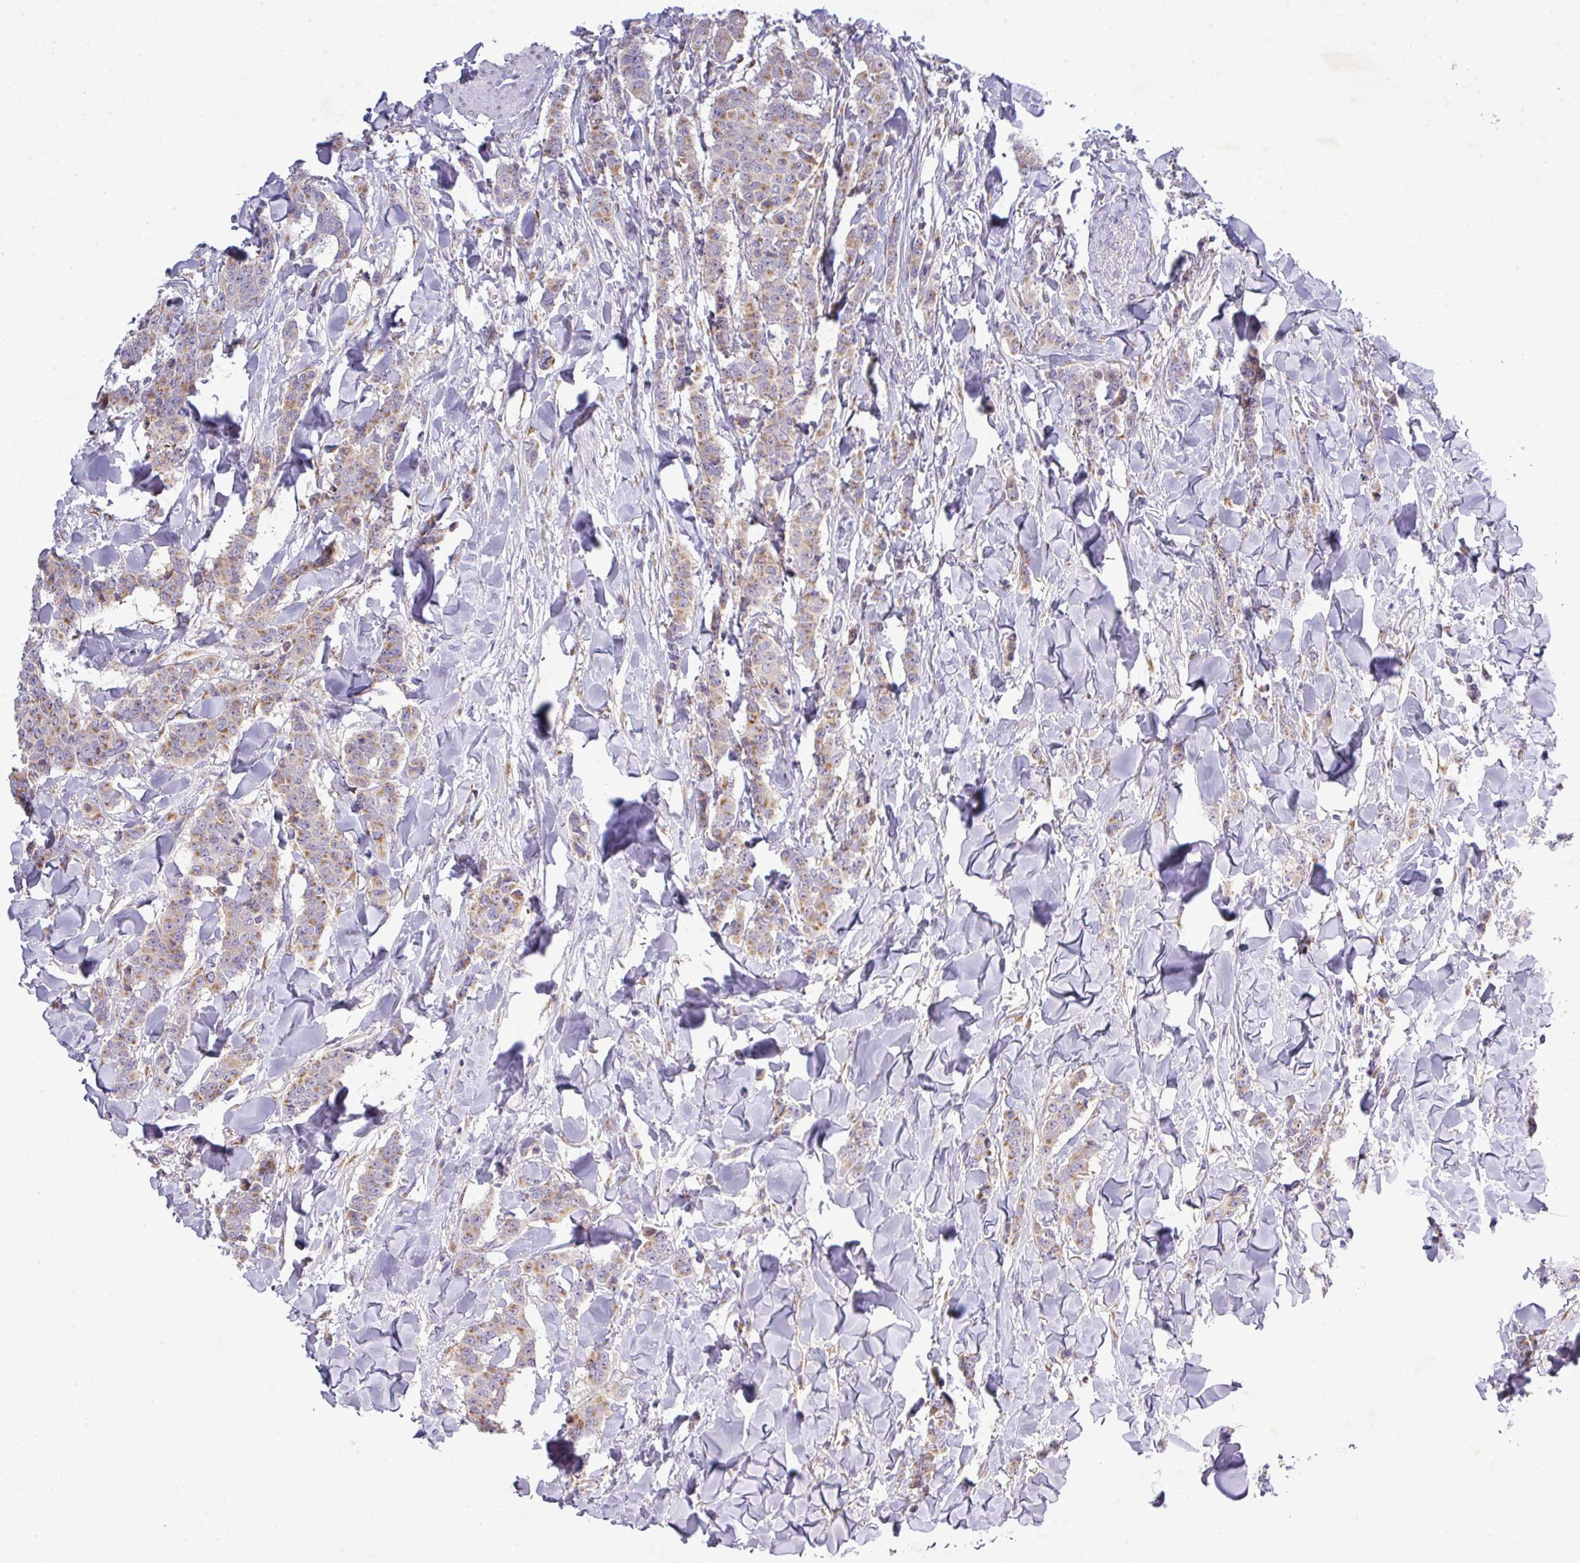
{"staining": {"intensity": "moderate", "quantity": "25%-75%", "location": "cytoplasmic/membranous"}, "tissue": "breast cancer", "cell_type": "Tumor cells", "image_type": "cancer", "snomed": [{"axis": "morphology", "description": "Duct carcinoma"}, {"axis": "topography", "description": "Breast"}], "caption": "An image of breast cancer (invasive ductal carcinoma) stained for a protein shows moderate cytoplasmic/membranous brown staining in tumor cells.", "gene": "VTI1A", "patient": {"sex": "female", "age": 40}}